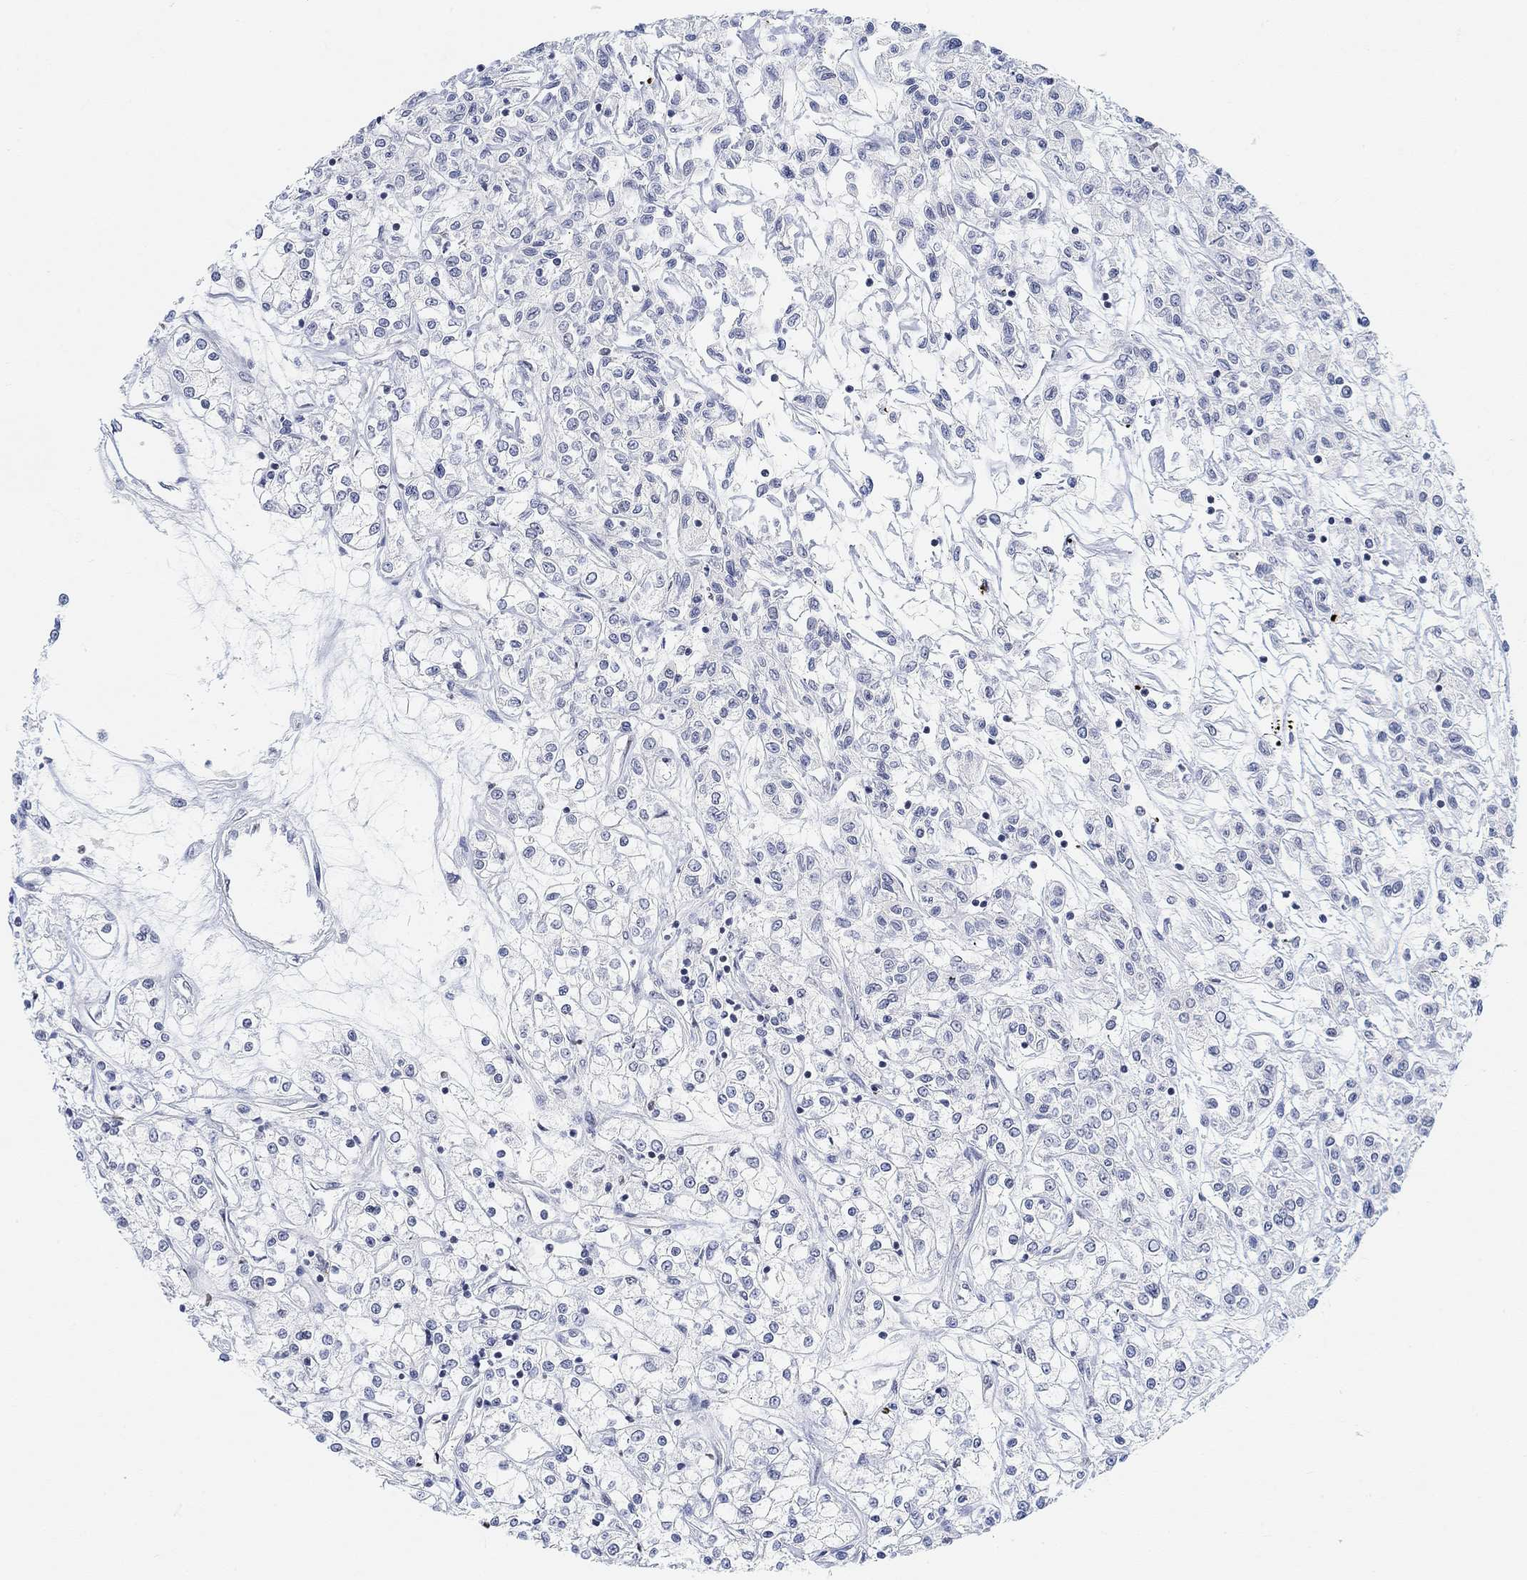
{"staining": {"intensity": "negative", "quantity": "none", "location": "none"}, "tissue": "renal cancer", "cell_type": "Tumor cells", "image_type": "cancer", "snomed": [{"axis": "morphology", "description": "Adenocarcinoma, NOS"}, {"axis": "topography", "description": "Kidney"}], "caption": "IHC histopathology image of human renal adenocarcinoma stained for a protein (brown), which displays no positivity in tumor cells.", "gene": "PURG", "patient": {"sex": "female", "age": 59}}